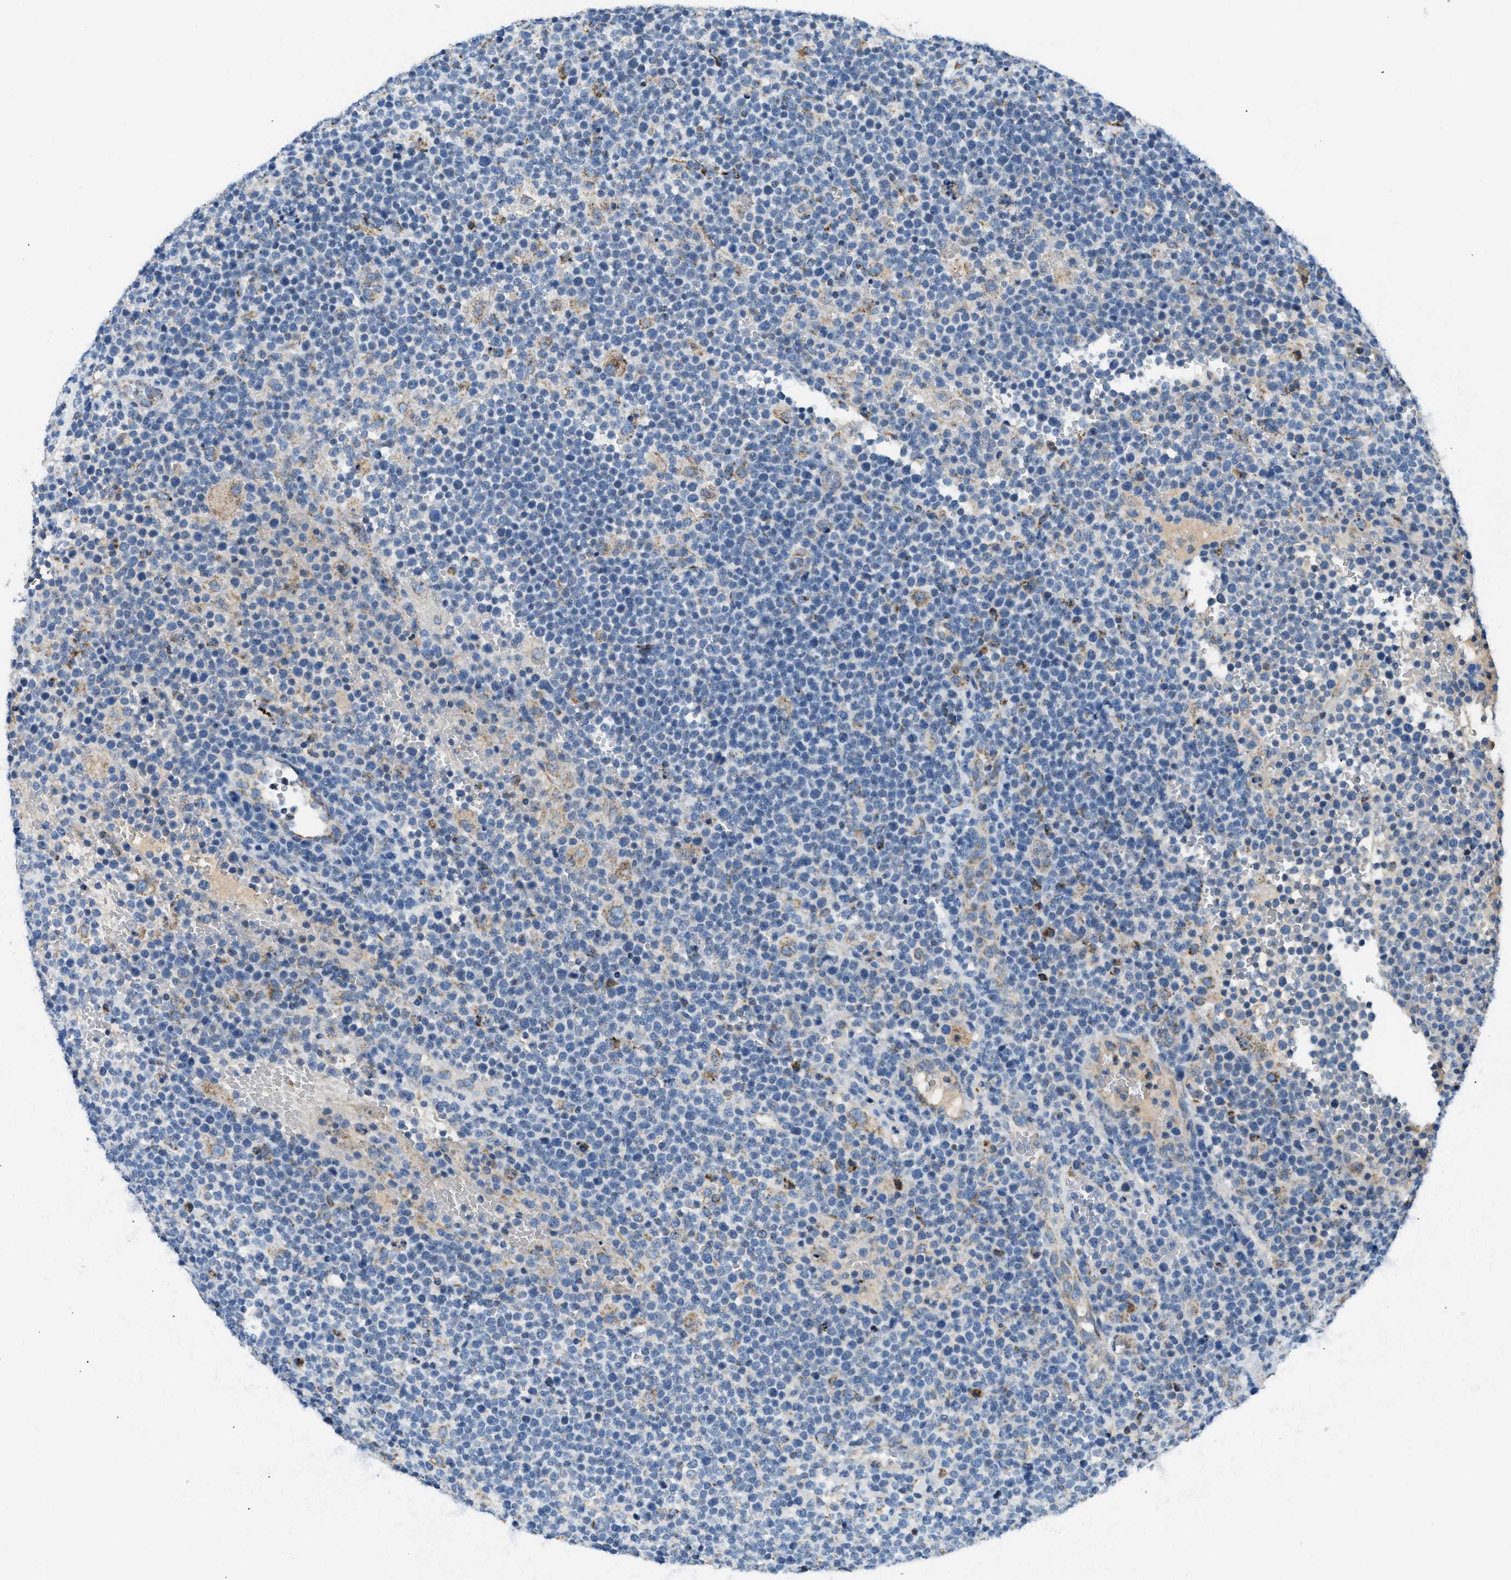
{"staining": {"intensity": "moderate", "quantity": "<25%", "location": "cytoplasmic/membranous"}, "tissue": "lymphoma", "cell_type": "Tumor cells", "image_type": "cancer", "snomed": [{"axis": "morphology", "description": "Malignant lymphoma, non-Hodgkin's type, High grade"}, {"axis": "topography", "description": "Lymph node"}], "caption": "Human lymphoma stained for a protein (brown) reveals moderate cytoplasmic/membranous positive positivity in approximately <25% of tumor cells.", "gene": "ACADVL", "patient": {"sex": "male", "age": 61}}